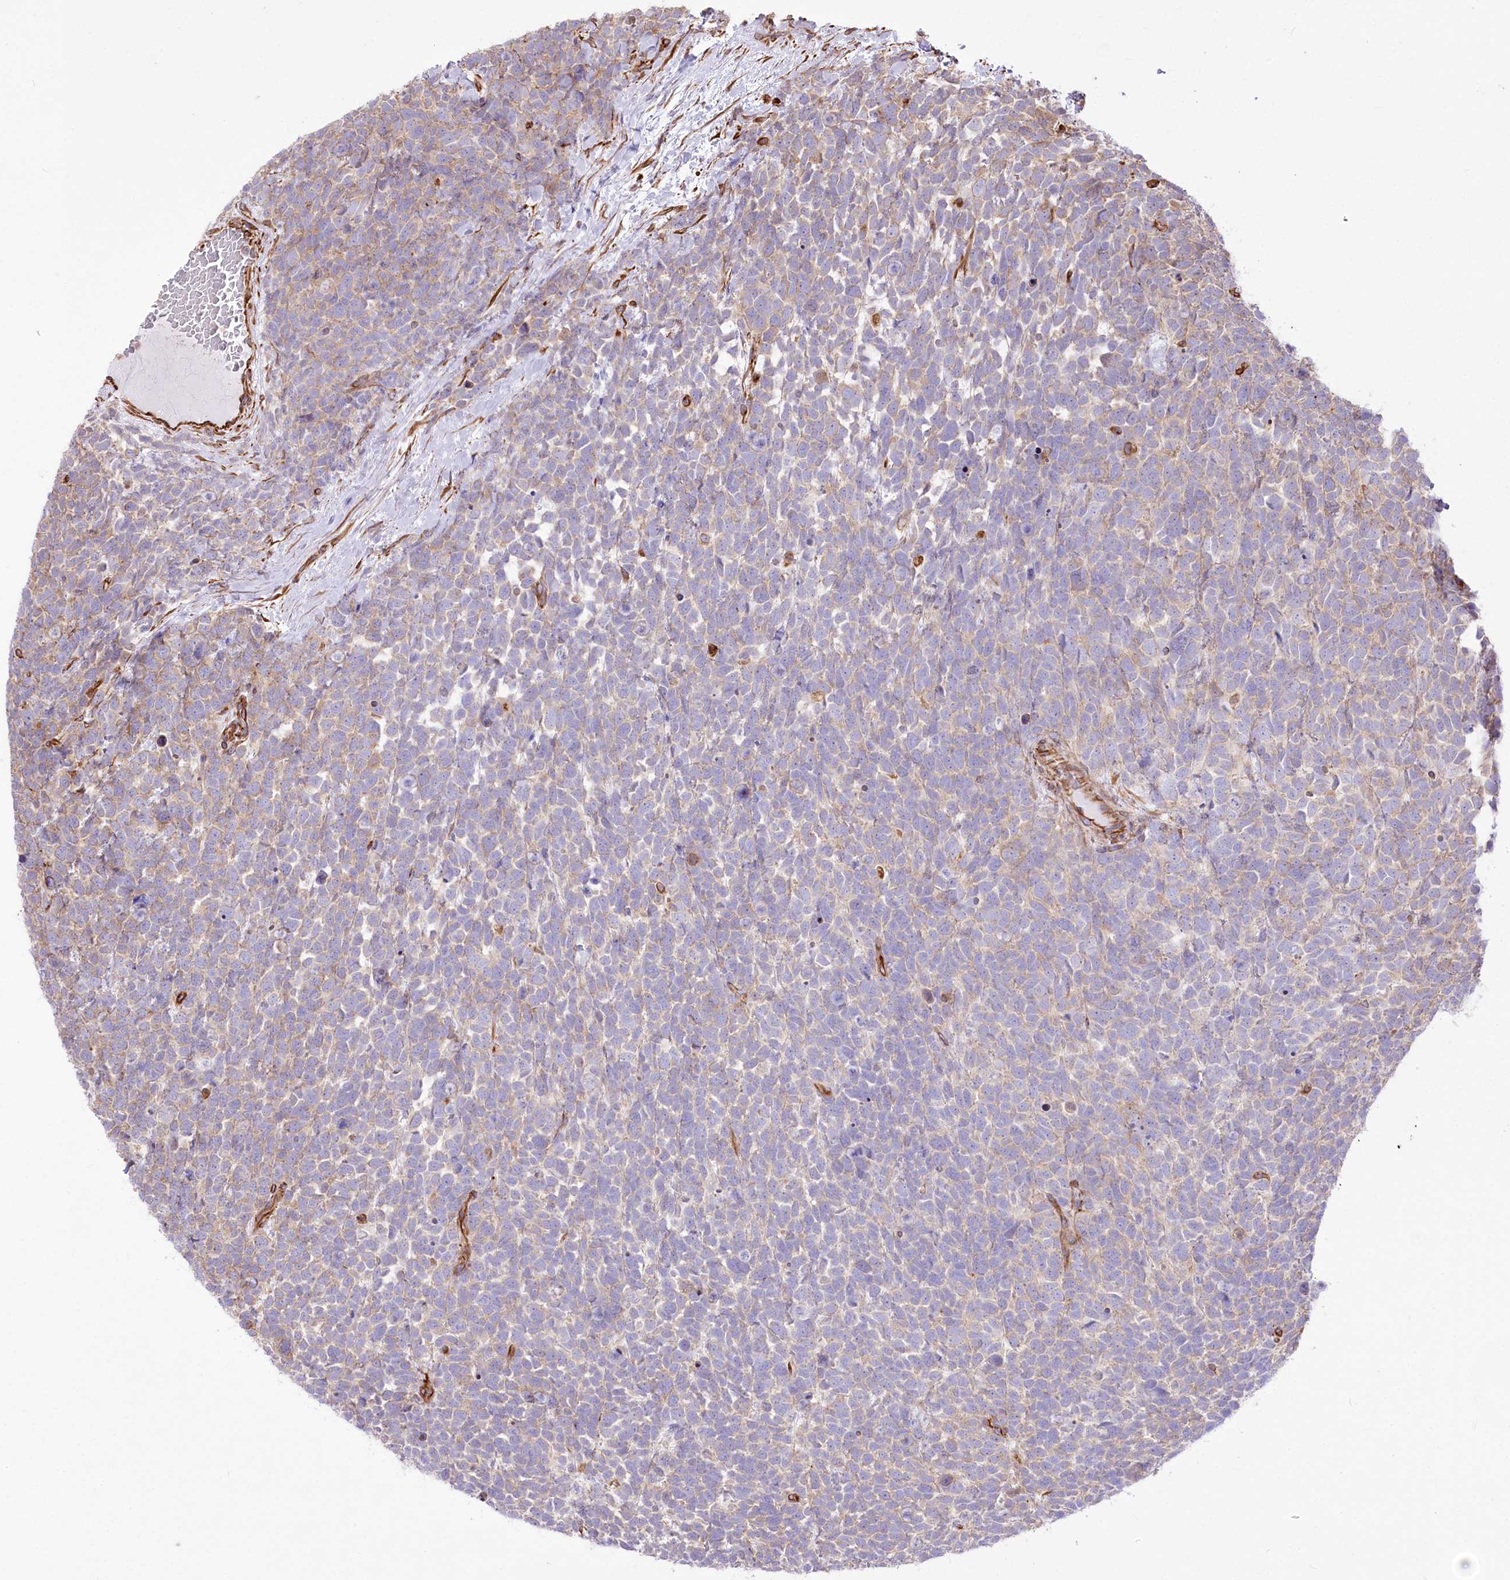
{"staining": {"intensity": "negative", "quantity": "none", "location": "none"}, "tissue": "urothelial cancer", "cell_type": "Tumor cells", "image_type": "cancer", "snomed": [{"axis": "morphology", "description": "Urothelial carcinoma, High grade"}, {"axis": "topography", "description": "Urinary bladder"}], "caption": "Micrograph shows no significant protein staining in tumor cells of high-grade urothelial carcinoma.", "gene": "TTC1", "patient": {"sex": "female", "age": 82}}